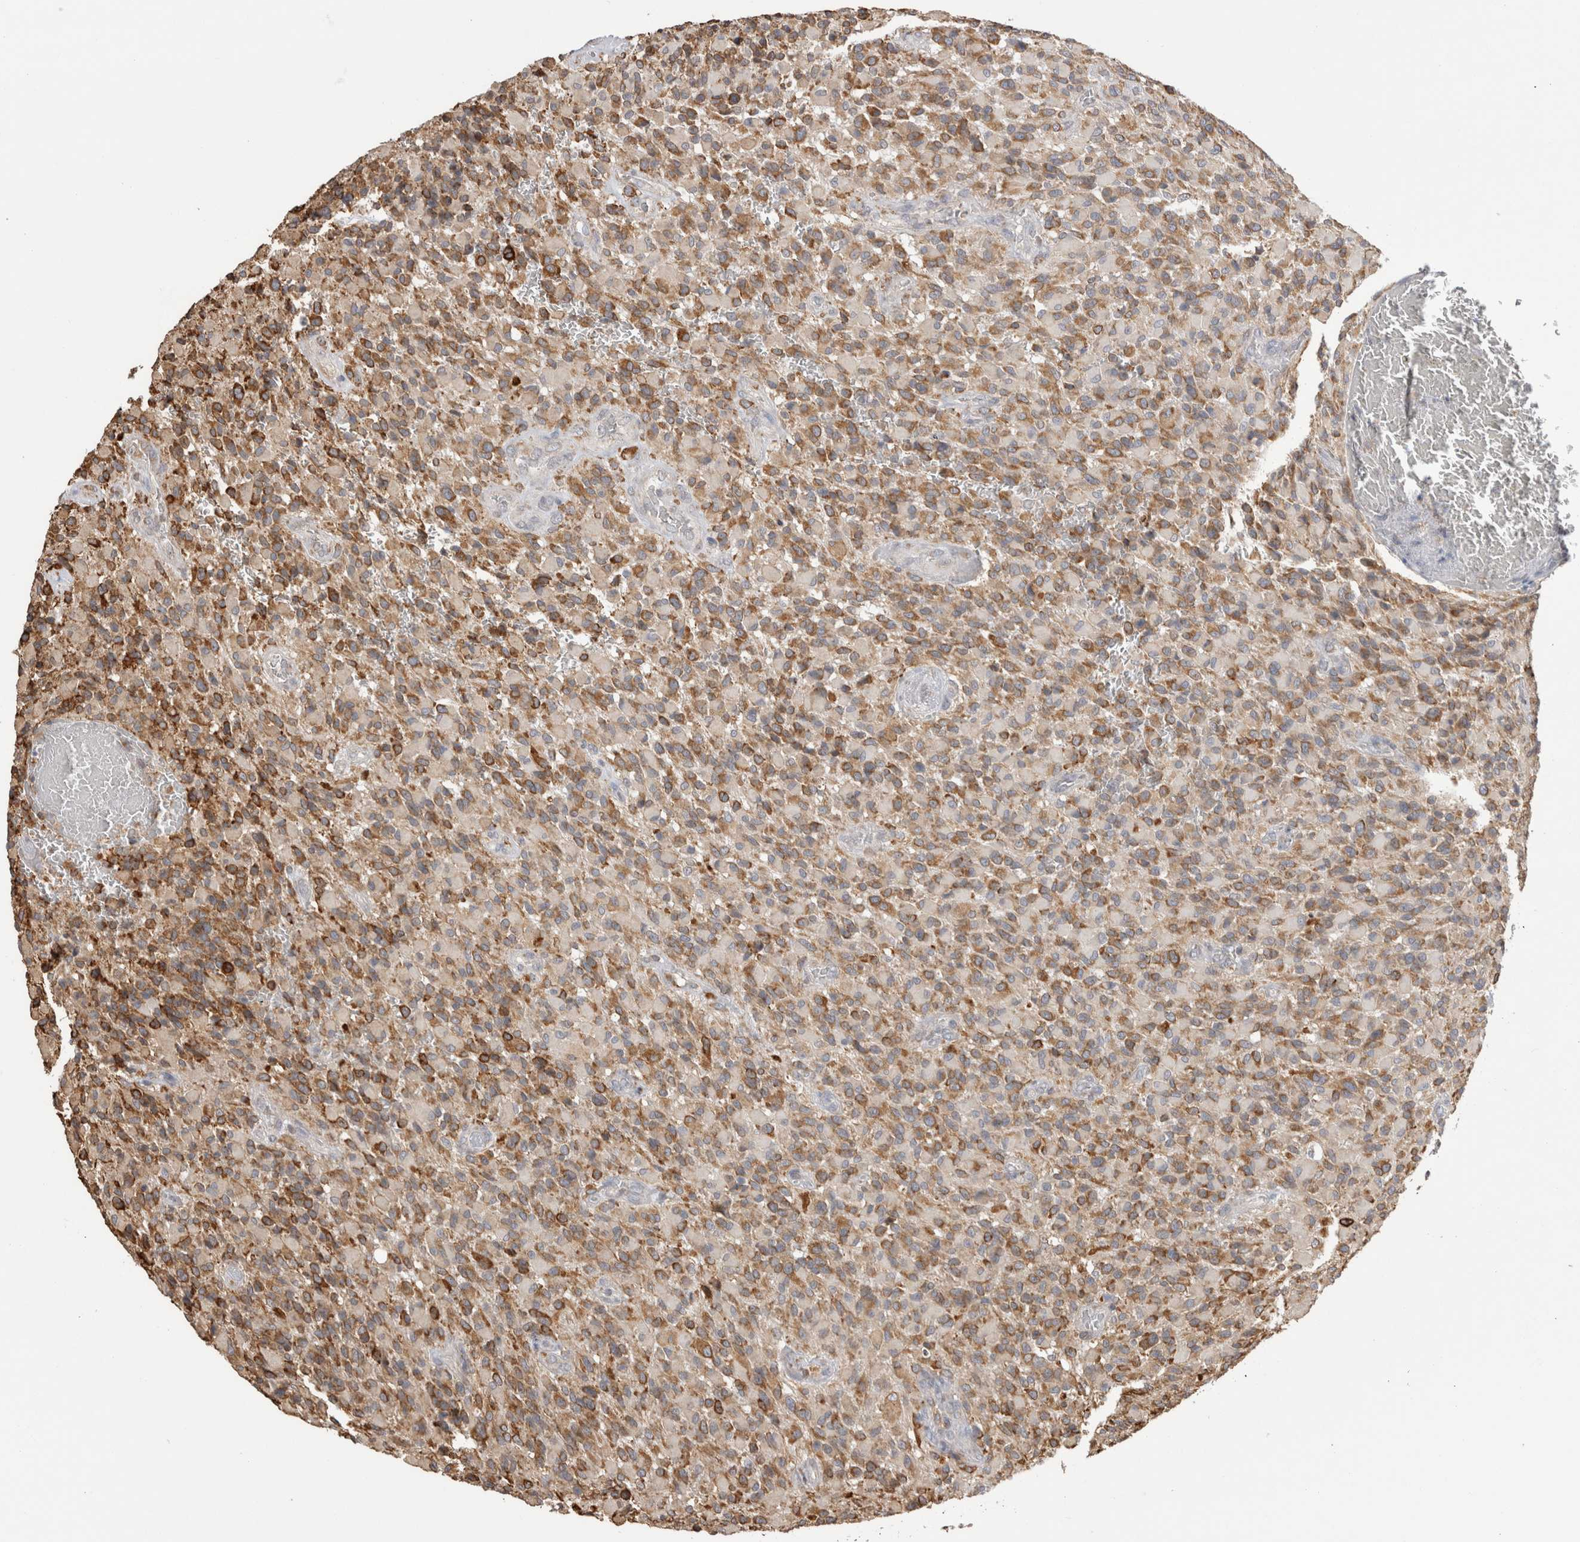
{"staining": {"intensity": "moderate", "quantity": ">75%", "location": "cytoplasmic/membranous"}, "tissue": "glioma", "cell_type": "Tumor cells", "image_type": "cancer", "snomed": [{"axis": "morphology", "description": "Glioma, malignant, High grade"}, {"axis": "topography", "description": "Brain"}], "caption": "Tumor cells demonstrate moderate cytoplasmic/membranous staining in approximately >75% of cells in malignant glioma (high-grade).", "gene": "LRPAP1", "patient": {"sex": "male", "age": 71}}